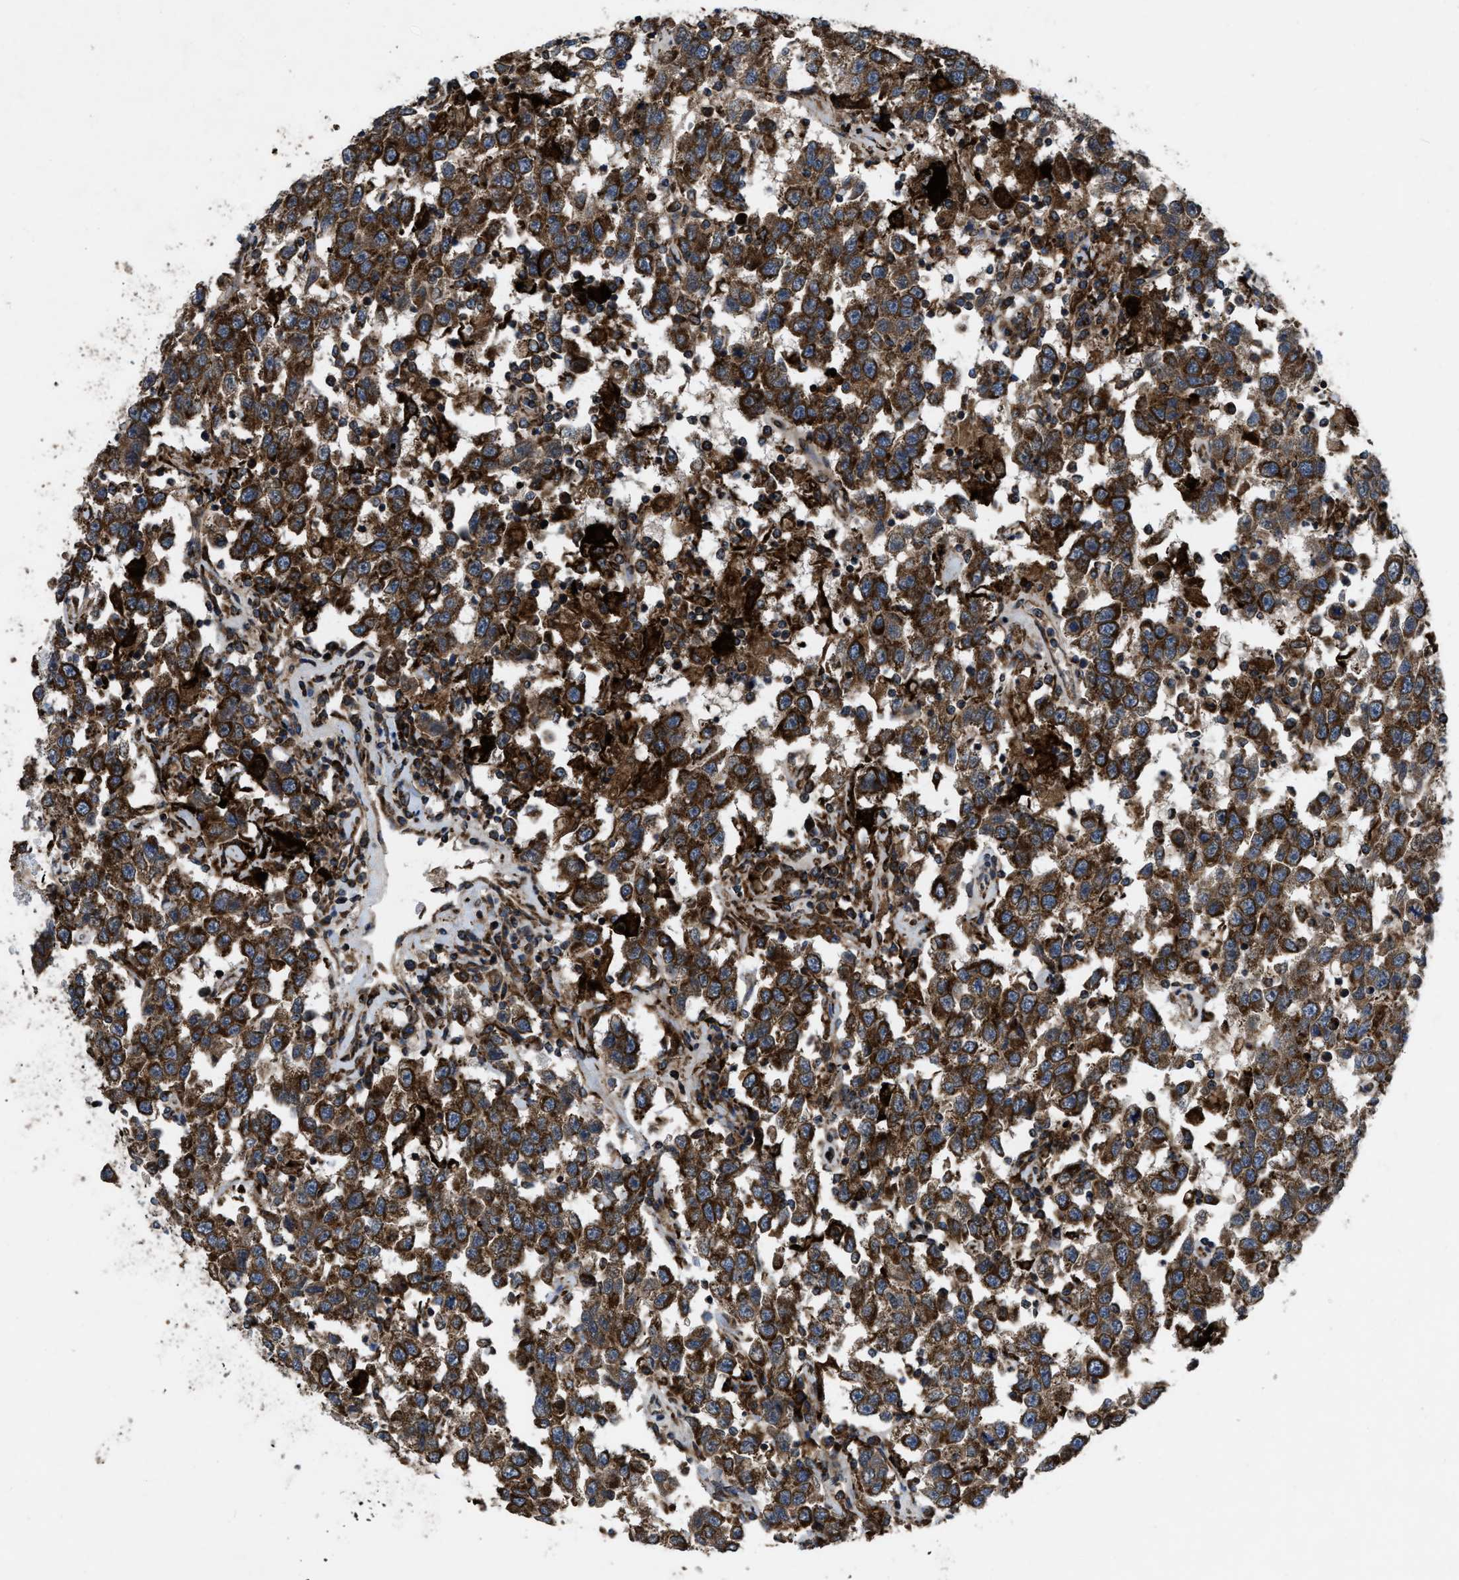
{"staining": {"intensity": "strong", "quantity": ">75%", "location": "cytoplasmic/membranous"}, "tissue": "testis cancer", "cell_type": "Tumor cells", "image_type": "cancer", "snomed": [{"axis": "morphology", "description": "Seminoma, NOS"}, {"axis": "topography", "description": "Testis"}], "caption": "An image of testis cancer (seminoma) stained for a protein demonstrates strong cytoplasmic/membranous brown staining in tumor cells.", "gene": "PER3", "patient": {"sex": "male", "age": 41}}